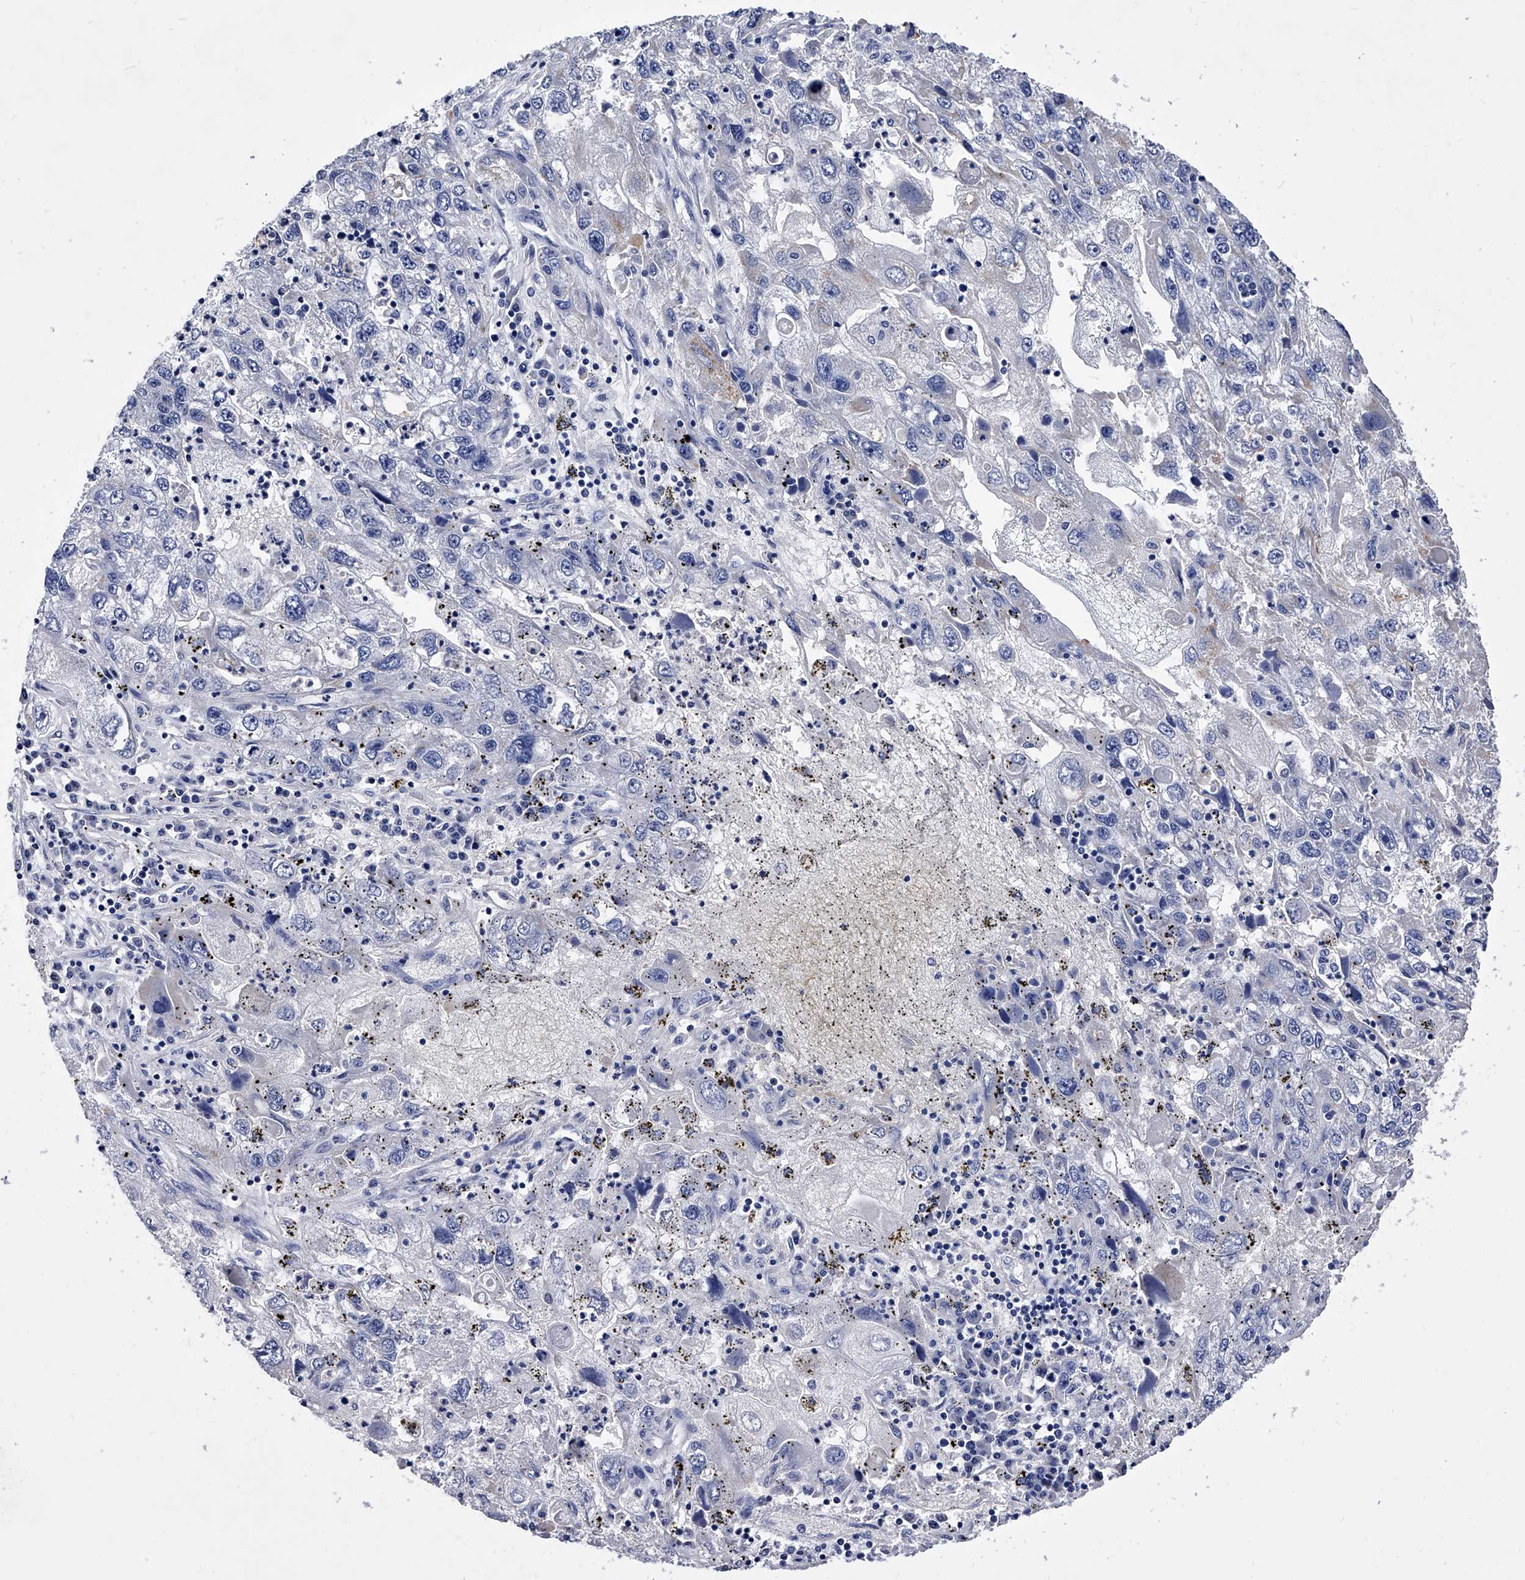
{"staining": {"intensity": "negative", "quantity": "none", "location": "none"}, "tissue": "endometrial cancer", "cell_type": "Tumor cells", "image_type": "cancer", "snomed": [{"axis": "morphology", "description": "Adenocarcinoma, NOS"}, {"axis": "topography", "description": "Endometrium"}], "caption": "This is an IHC histopathology image of adenocarcinoma (endometrial). There is no positivity in tumor cells.", "gene": "ZNF529", "patient": {"sex": "female", "age": 49}}